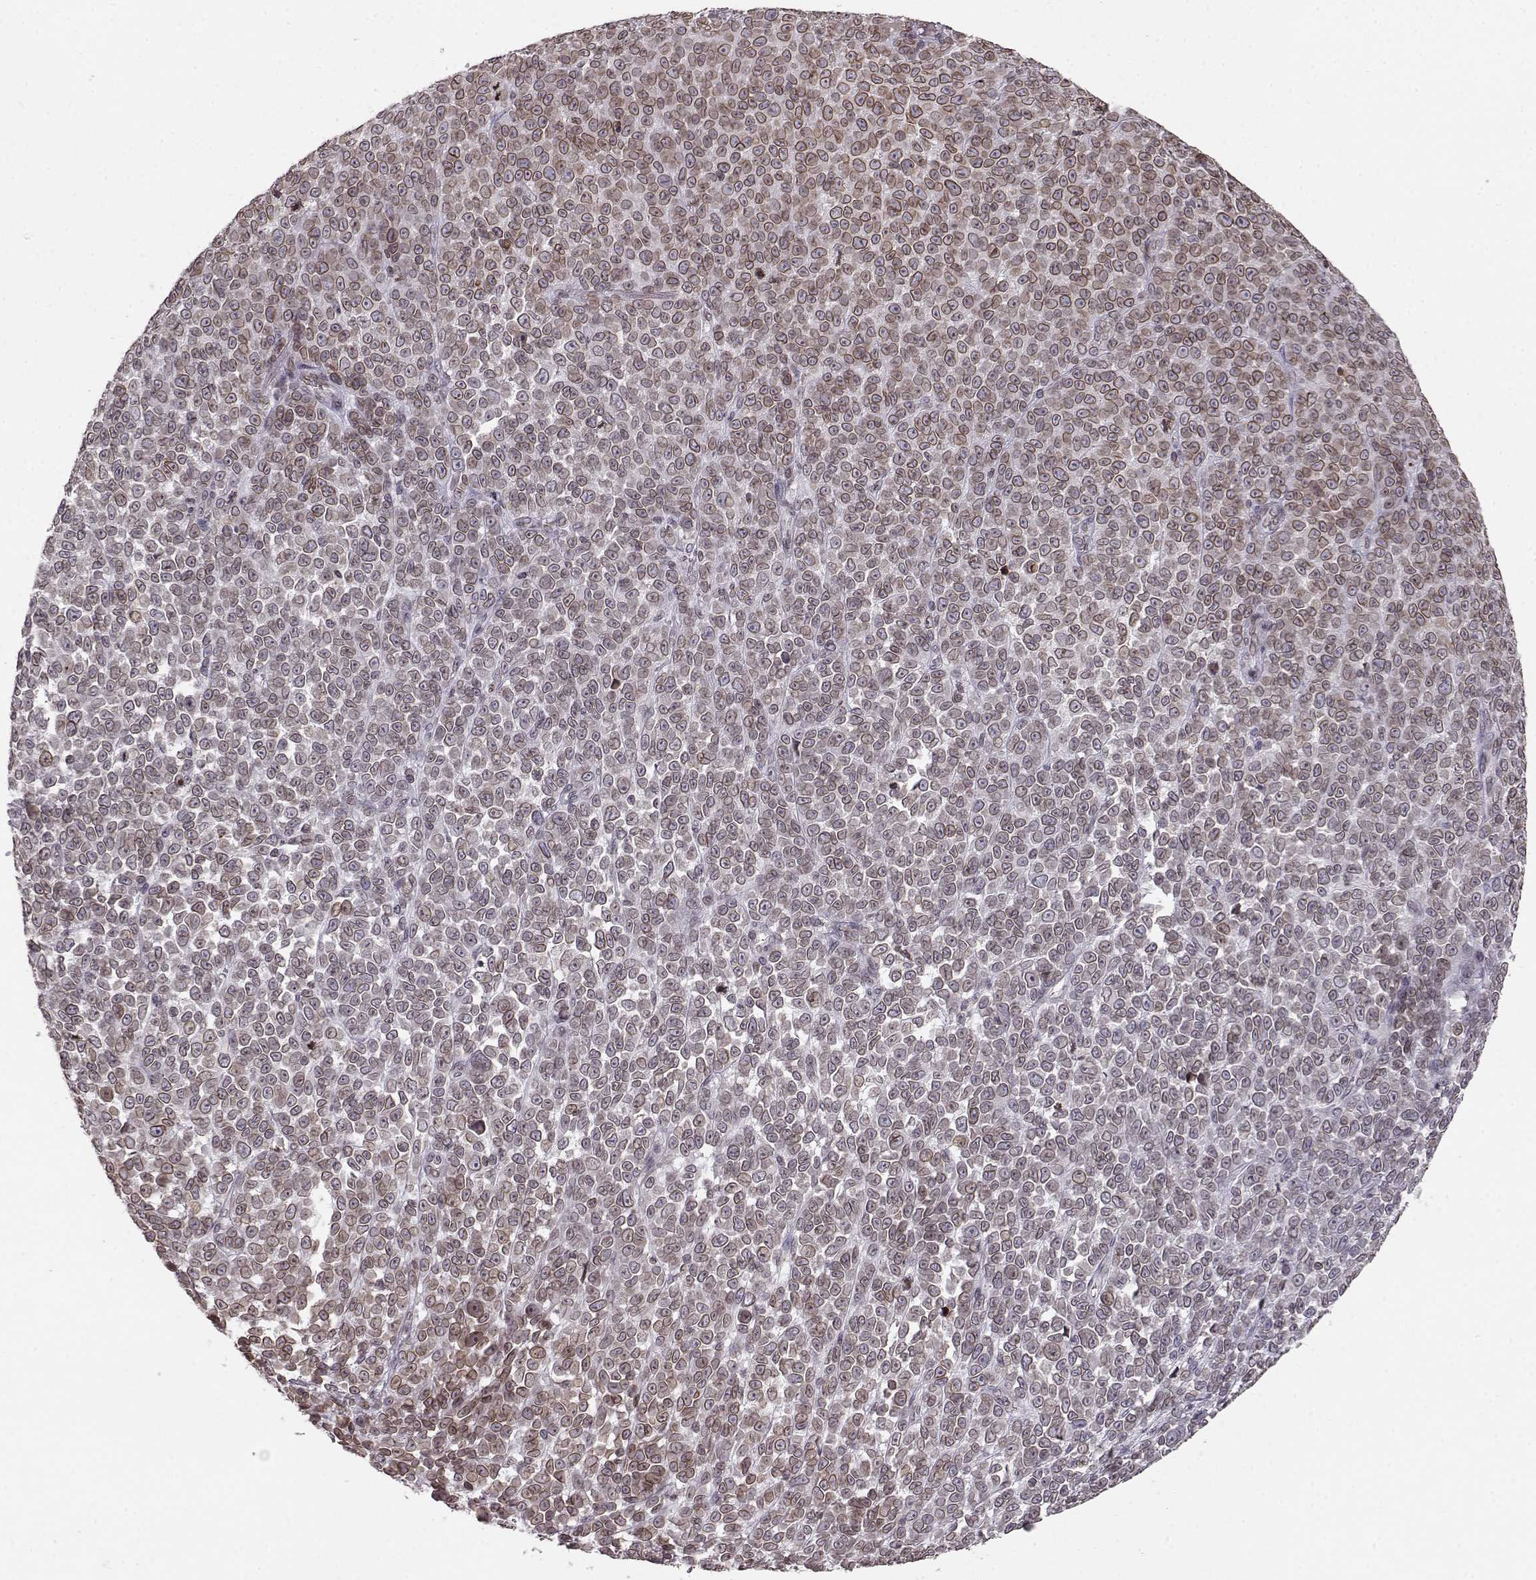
{"staining": {"intensity": "moderate", "quantity": "25%-75%", "location": "cytoplasmic/membranous,nuclear"}, "tissue": "melanoma", "cell_type": "Tumor cells", "image_type": "cancer", "snomed": [{"axis": "morphology", "description": "Malignant melanoma, NOS"}, {"axis": "topography", "description": "Skin"}], "caption": "Immunohistochemical staining of human malignant melanoma shows medium levels of moderate cytoplasmic/membranous and nuclear positivity in approximately 25%-75% of tumor cells.", "gene": "DCAF12", "patient": {"sex": "female", "age": 95}}